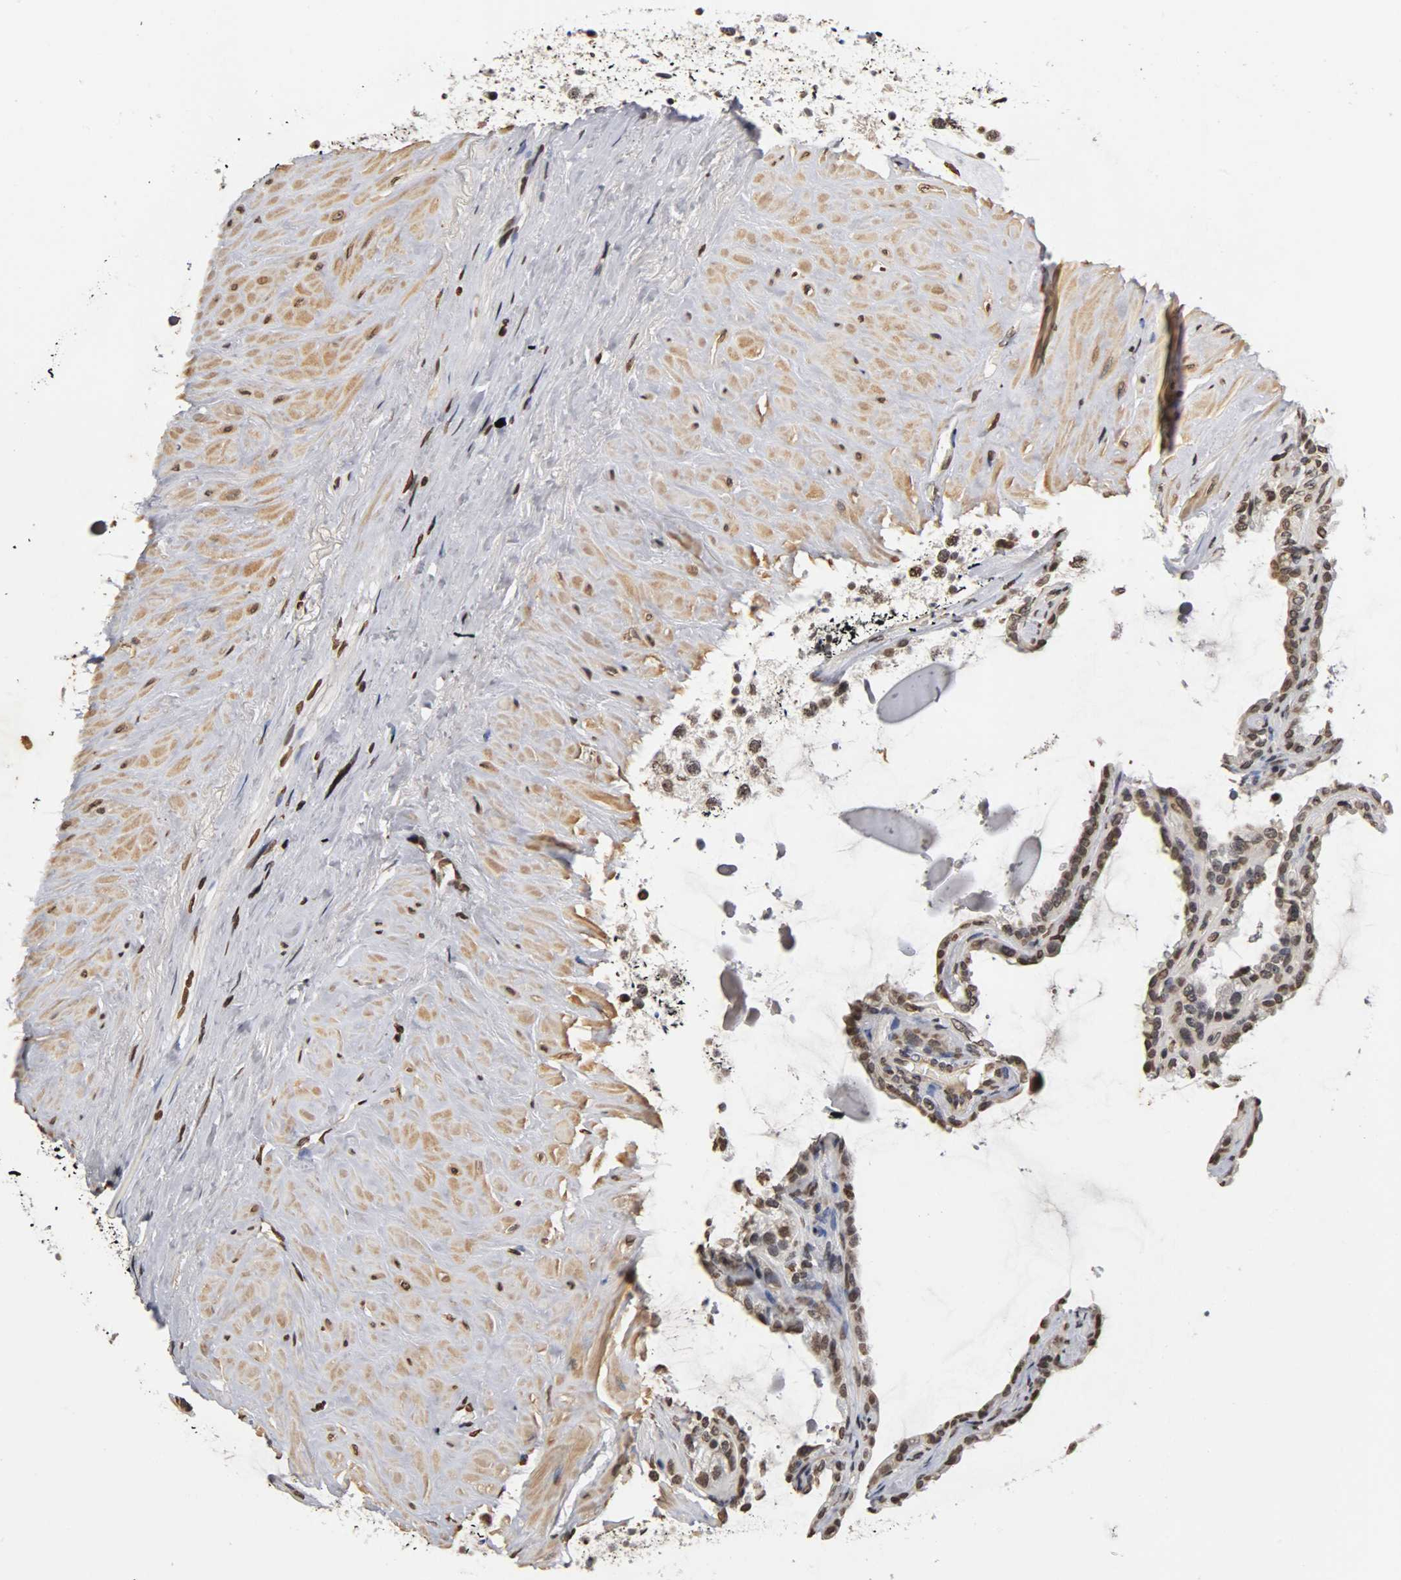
{"staining": {"intensity": "weak", "quantity": "25%-75%", "location": "nuclear"}, "tissue": "seminal vesicle", "cell_type": "Glandular cells", "image_type": "normal", "snomed": [{"axis": "morphology", "description": "Normal tissue, NOS"}, {"axis": "morphology", "description": "Inflammation, NOS"}, {"axis": "topography", "description": "Urinary bladder"}, {"axis": "topography", "description": "Prostate"}, {"axis": "topography", "description": "Seminal veicle"}], "caption": "High-magnification brightfield microscopy of unremarkable seminal vesicle stained with DAB (3,3'-diaminobenzidine) (brown) and counterstained with hematoxylin (blue). glandular cells exhibit weak nuclear staining is present in approximately25%-75% of cells.", "gene": "ERCC2", "patient": {"sex": "male", "age": 82}}